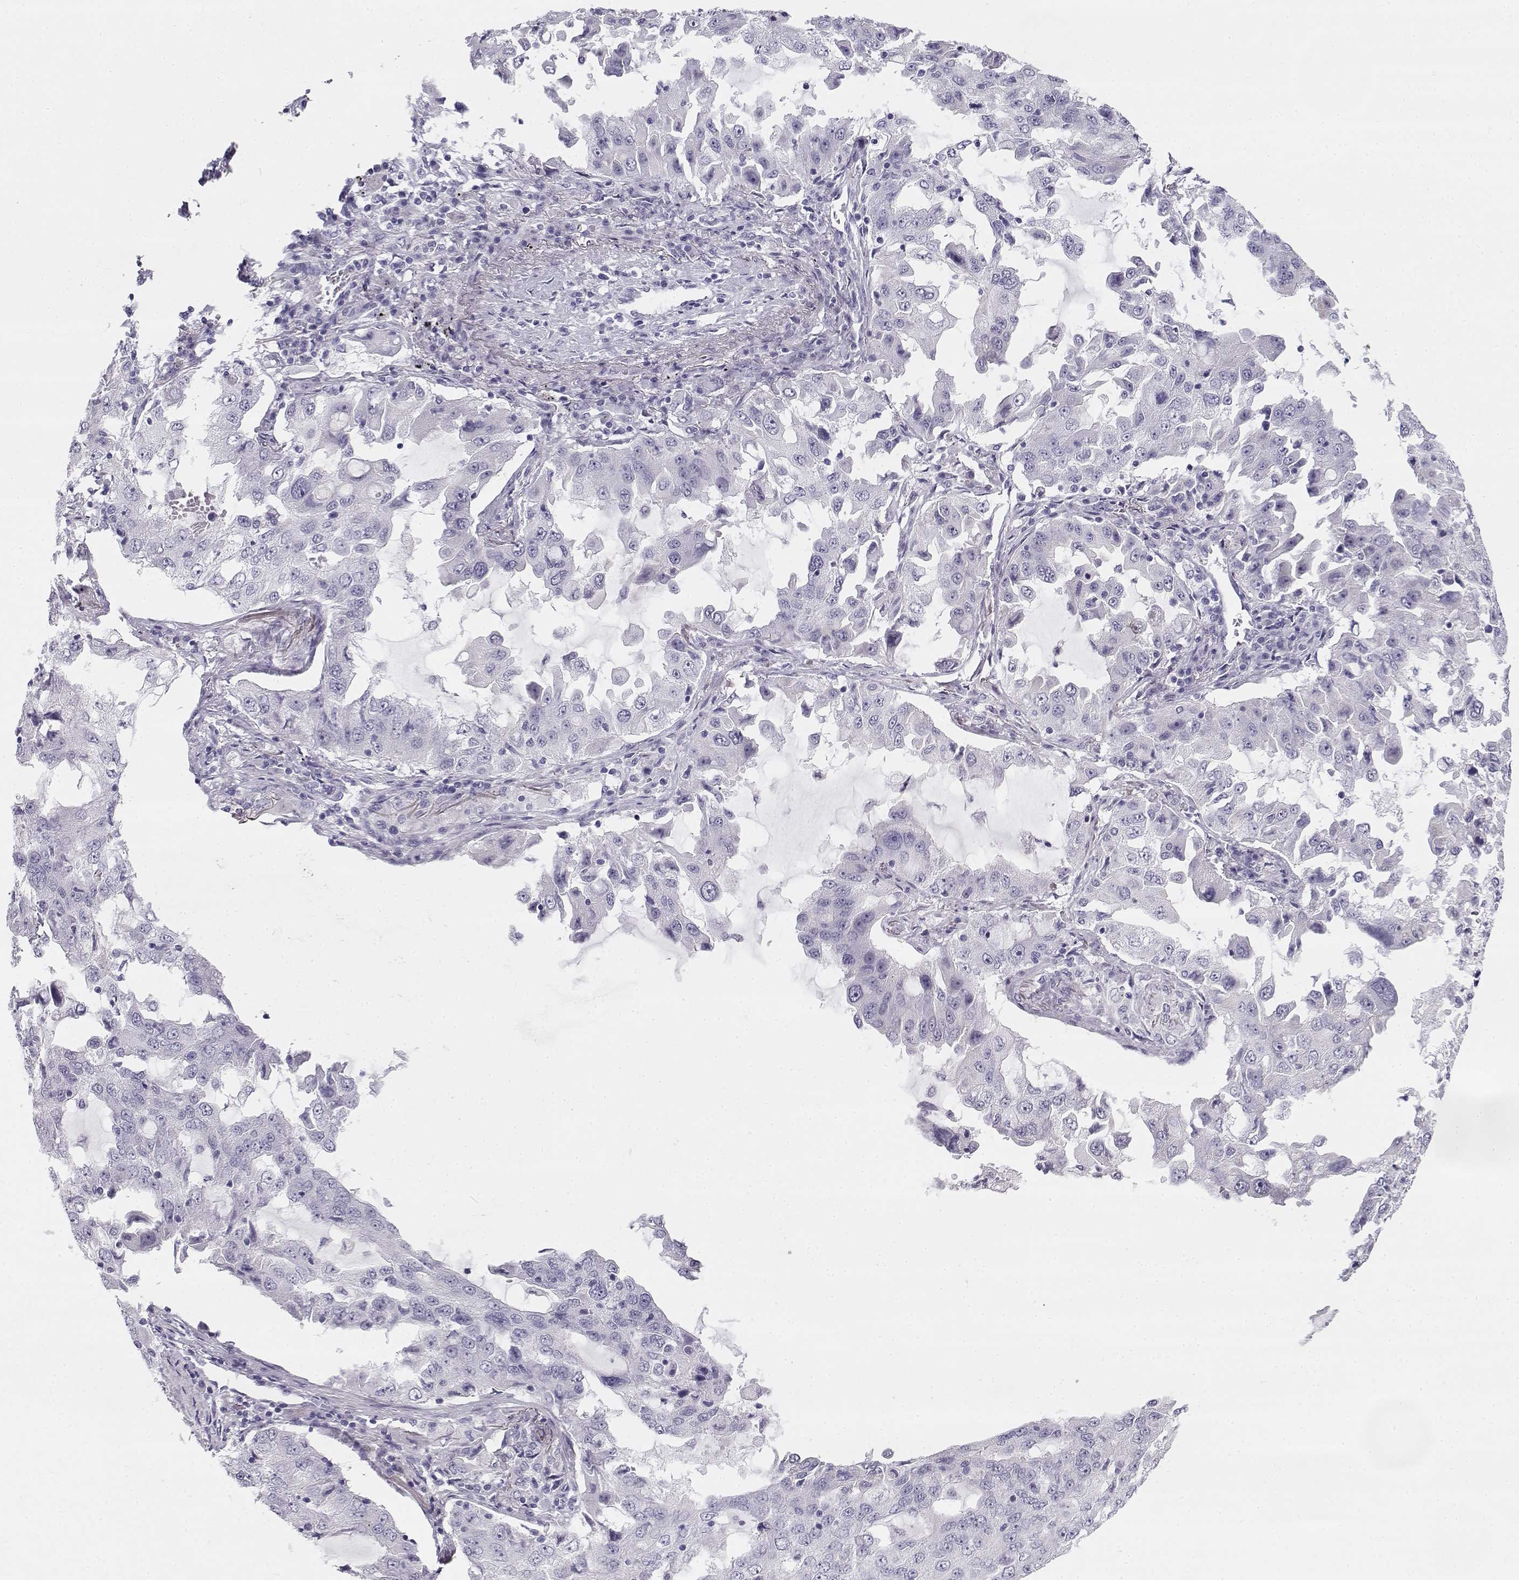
{"staining": {"intensity": "negative", "quantity": "none", "location": "none"}, "tissue": "lung cancer", "cell_type": "Tumor cells", "image_type": "cancer", "snomed": [{"axis": "morphology", "description": "Adenocarcinoma, NOS"}, {"axis": "topography", "description": "Lung"}], "caption": "Lung cancer (adenocarcinoma) stained for a protein using immunohistochemistry (IHC) displays no positivity tumor cells.", "gene": "CREB3L3", "patient": {"sex": "female", "age": 61}}